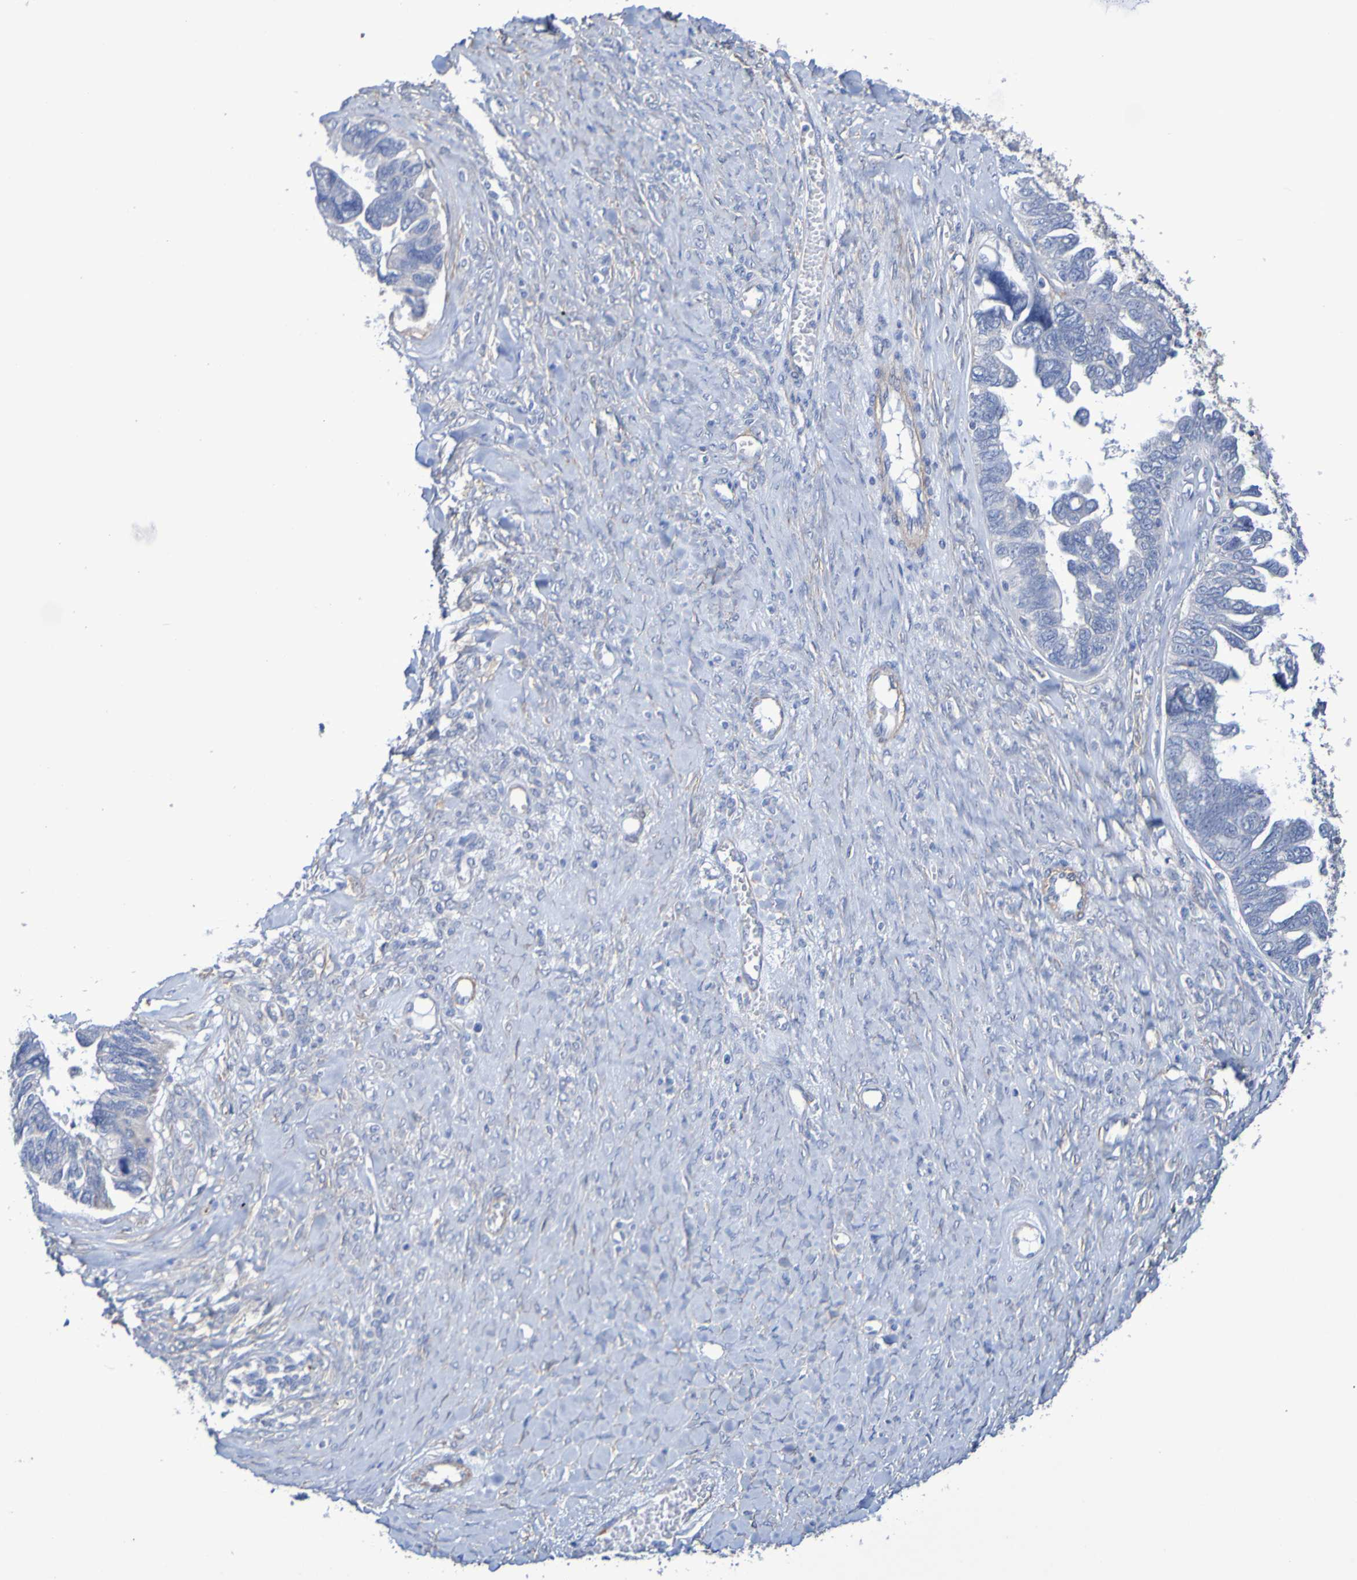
{"staining": {"intensity": "negative", "quantity": "none", "location": "none"}, "tissue": "ovarian cancer", "cell_type": "Tumor cells", "image_type": "cancer", "snomed": [{"axis": "morphology", "description": "Cystadenocarcinoma, serous, NOS"}, {"axis": "topography", "description": "Ovary"}], "caption": "An immunohistochemistry (IHC) image of serous cystadenocarcinoma (ovarian) is shown. There is no staining in tumor cells of serous cystadenocarcinoma (ovarian).", "gene": "SRPRB", "patient": {"sex": "female", "age": 79}}